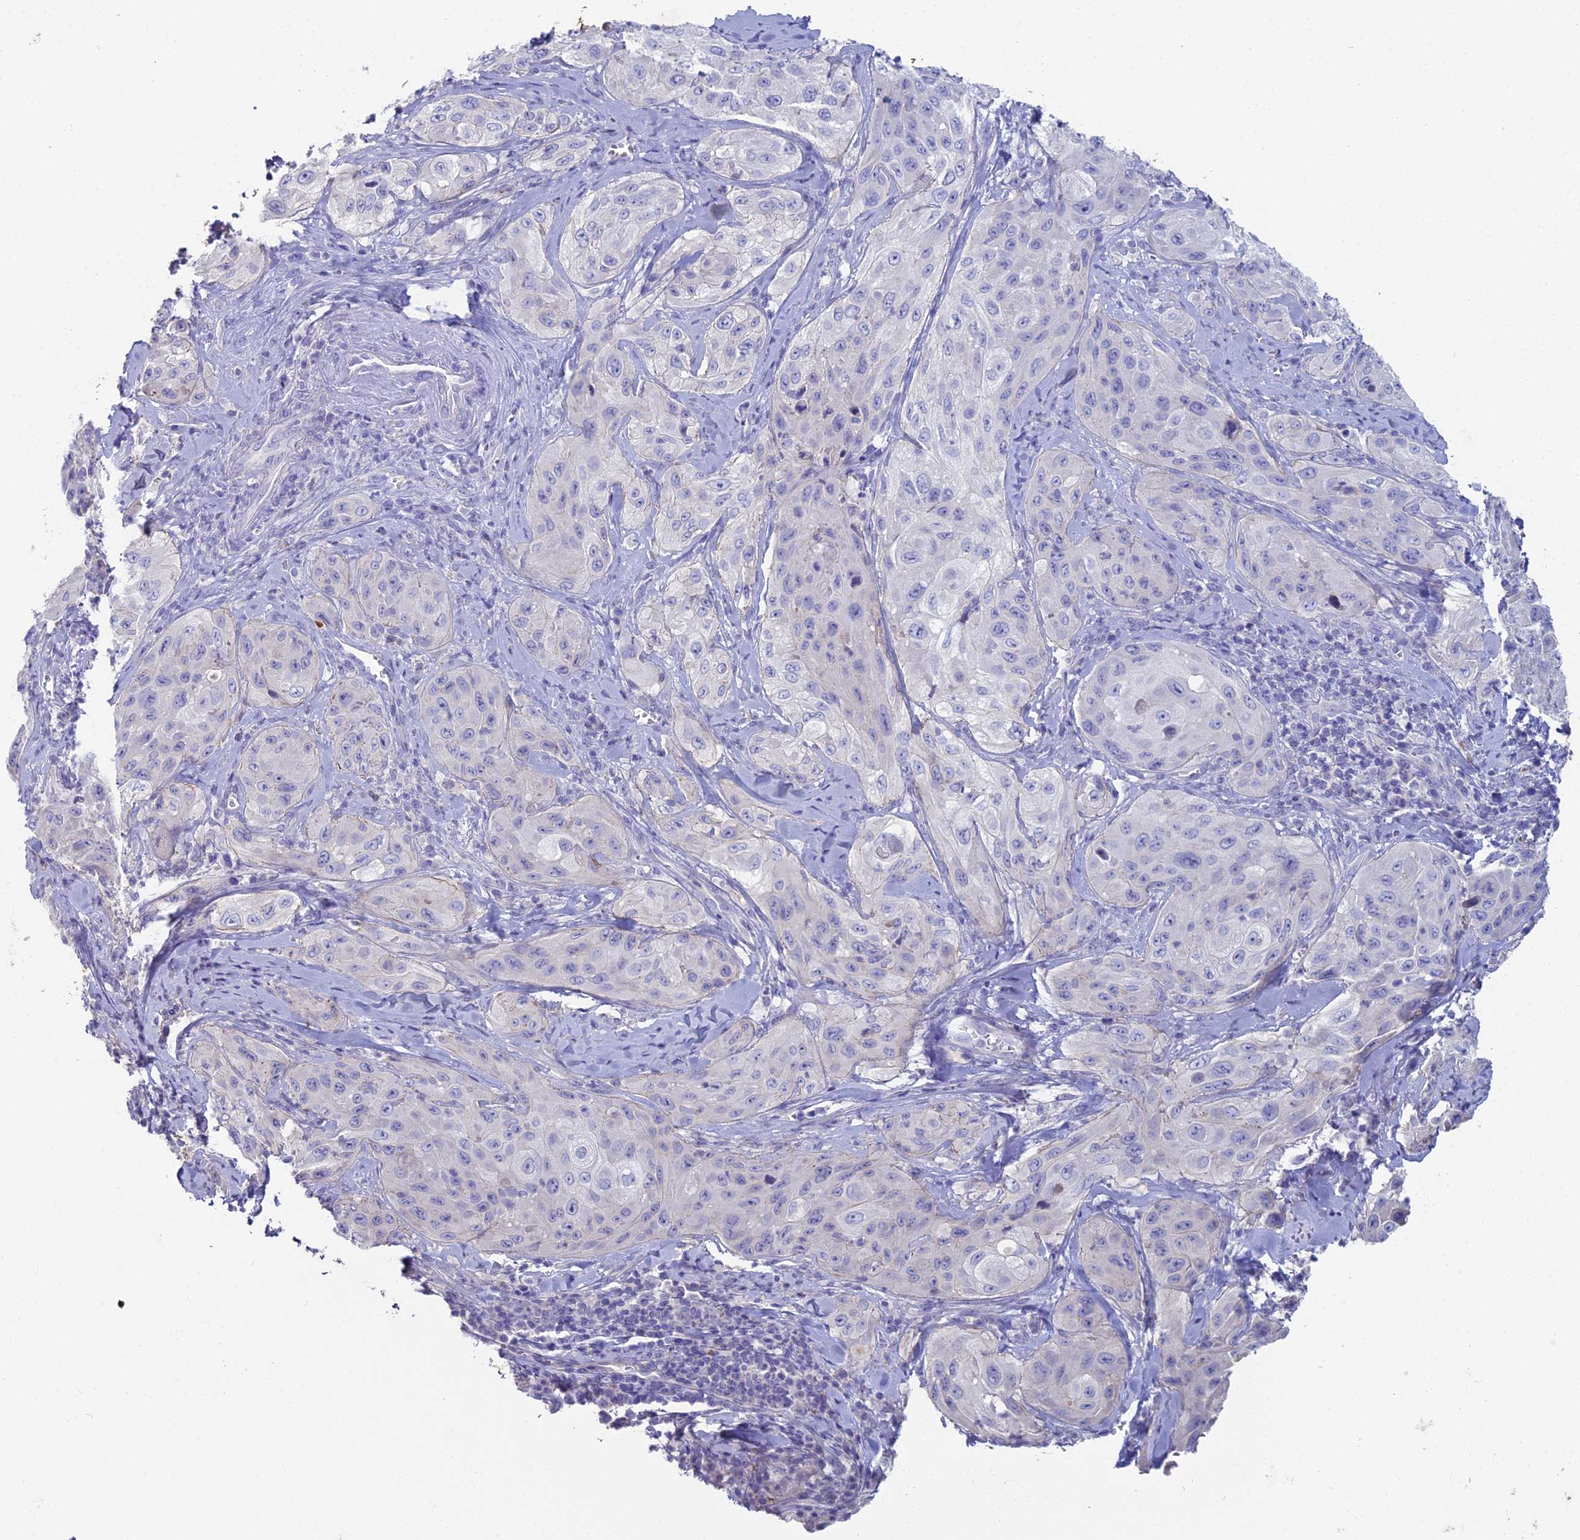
{"staining": {"intensity": "negative", "quantity": "none", "location": "none"}, "tissue": "cervical cancer", "cell_type": "Tumor cells", "image_type": "cancer", "snomed": [{"axis": "morphology", "description": "Squamous cell carcinoma, NOS"}, {"axis": "topography", "description": "Cervix"}], "caption": "Cervical cancer stained for a protein using immunohistochemistry (IHC) exhibits no positivity tumor cells.", "gene": "NCAM1", "patient": {"sex": "female", "age": 42}}